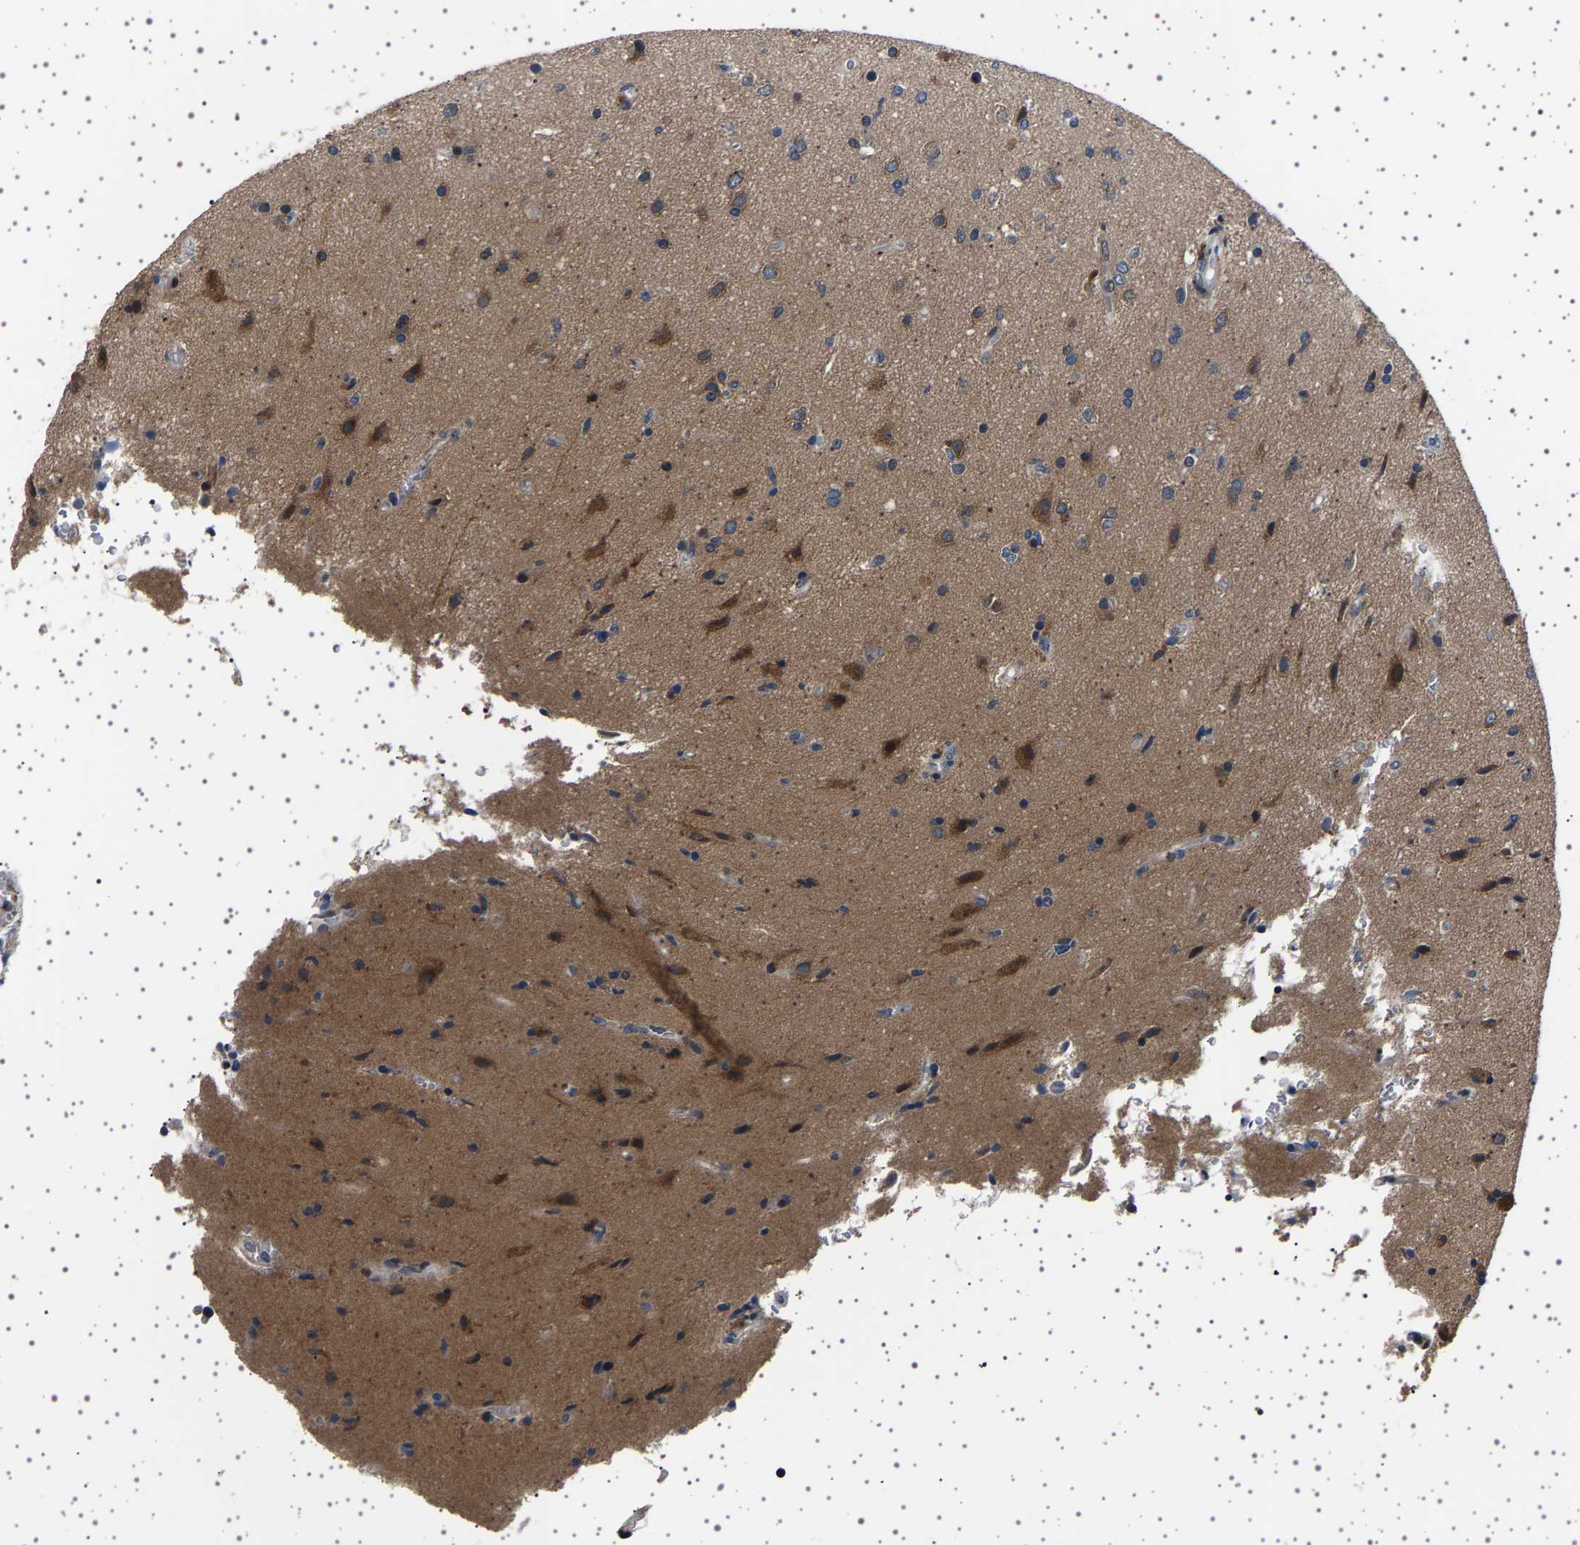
{"staining": {"intensity": "negative", "quantity": "none", "location": "none"}, "tissue": "glioma", "cell_type": "Tumor cells", "image_type": "cancer", "snomed": [{"axis": "morphology", "description": "Glioma, malignant, High grade"}, {"axis": "topography", "description": "Brain"}], "caption": "Photomicrograph shows no significant protein positivity in tumor cells of malignant high-grade glioma.", "gene": "PAK5", "patient": {"sex": "male", "age": 72}}